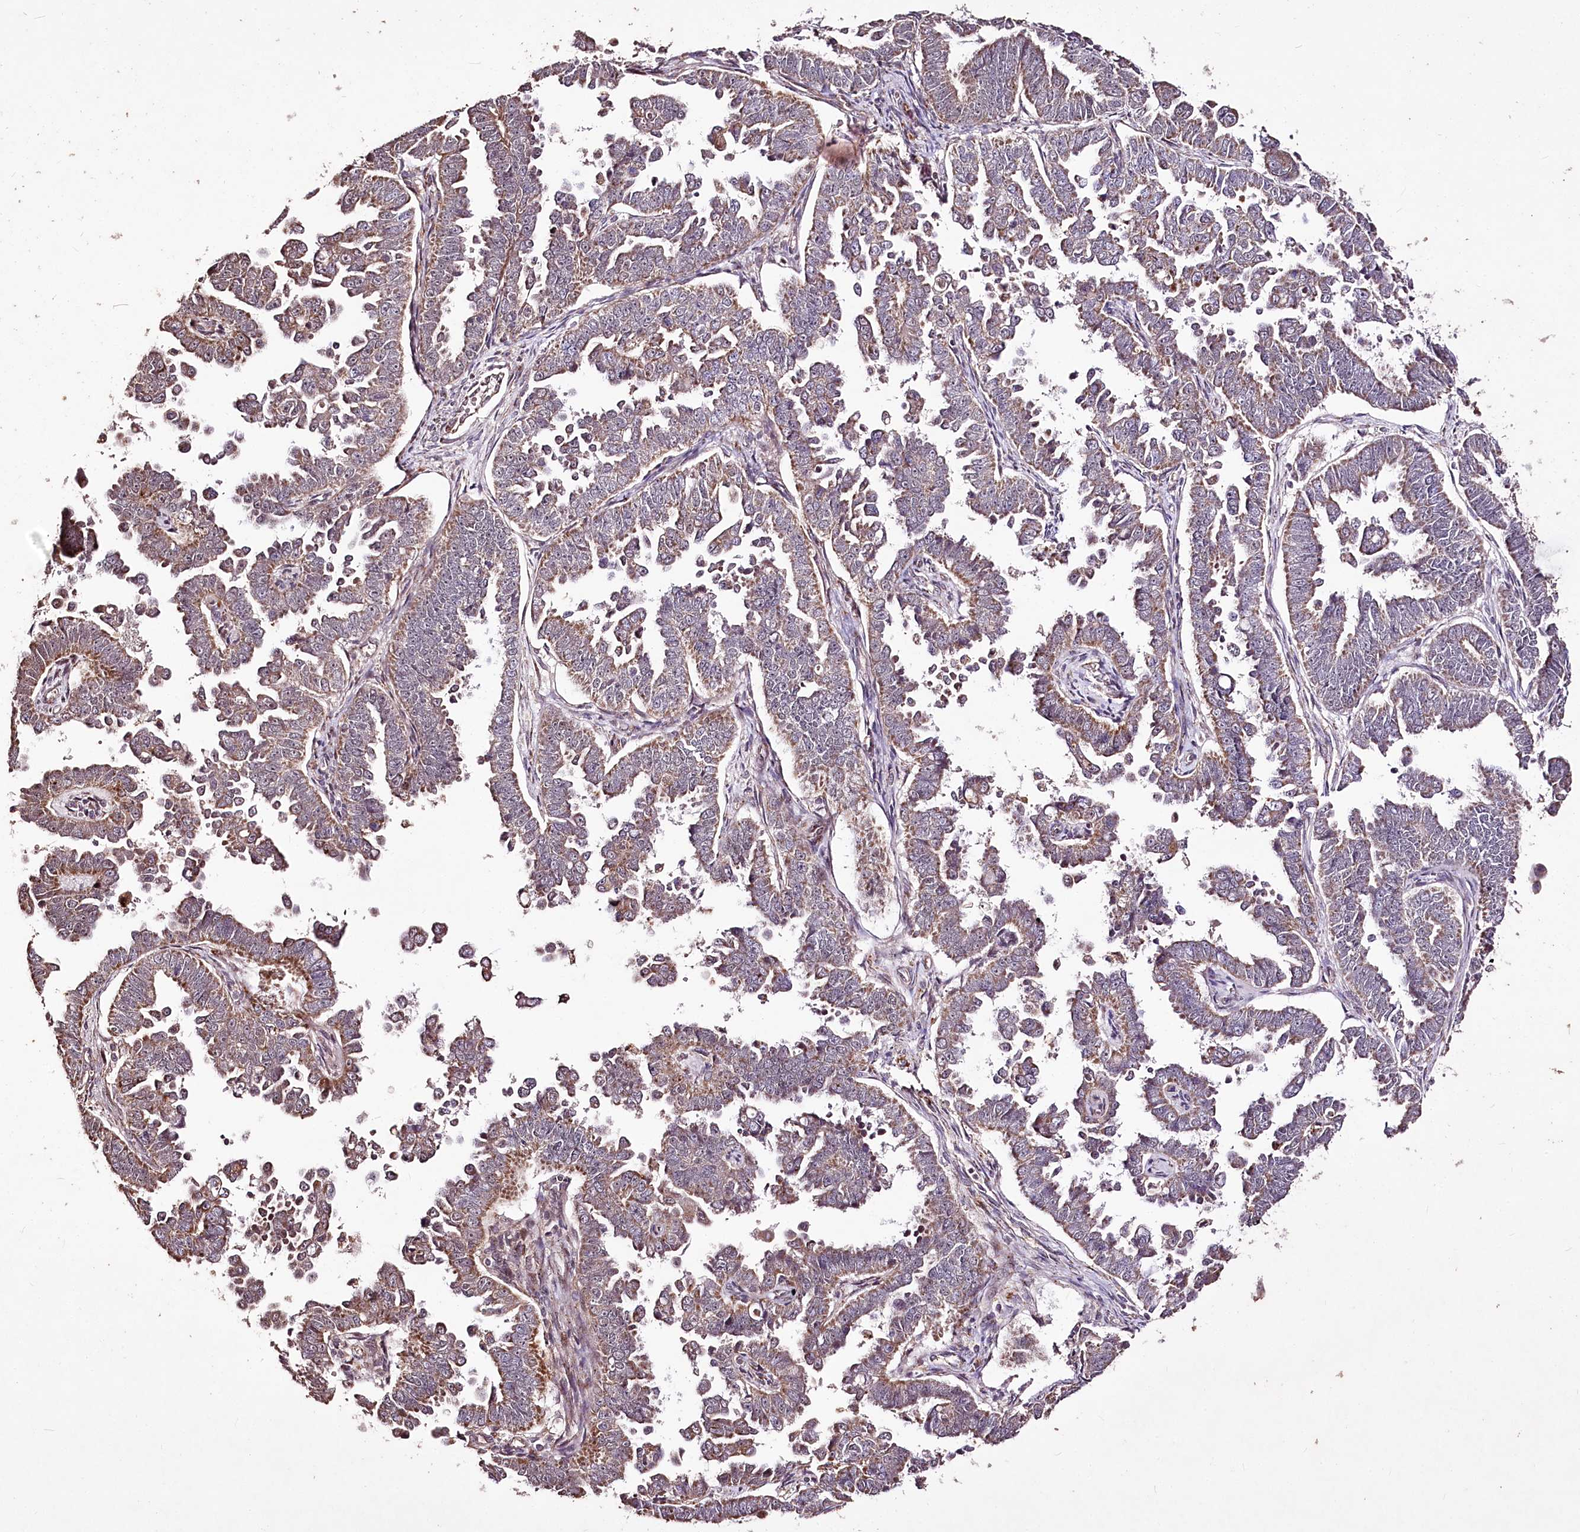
{"staining": {"intensity": "weak", "quantity": ">75%", "location": "cytoplasmic/membranous"}, "tissue": "endometrial cancer", "cell_type": "Tumor cells", "image_type": "cancer", "snomed": [{"axis": "morphology", "description": "Adenocarcinoma, NOS"}, {"axis": "topography", "description": "Endometrium"}], "caption": "Human endometrial cancer (adenocarcinoma) stained for a protein (brown) reveals weak cytoplasmic/membranous positive positivity in about >75% of tumor cells.", "gene": "CARD19", "patient": {"sex": "female", "age": 75}}